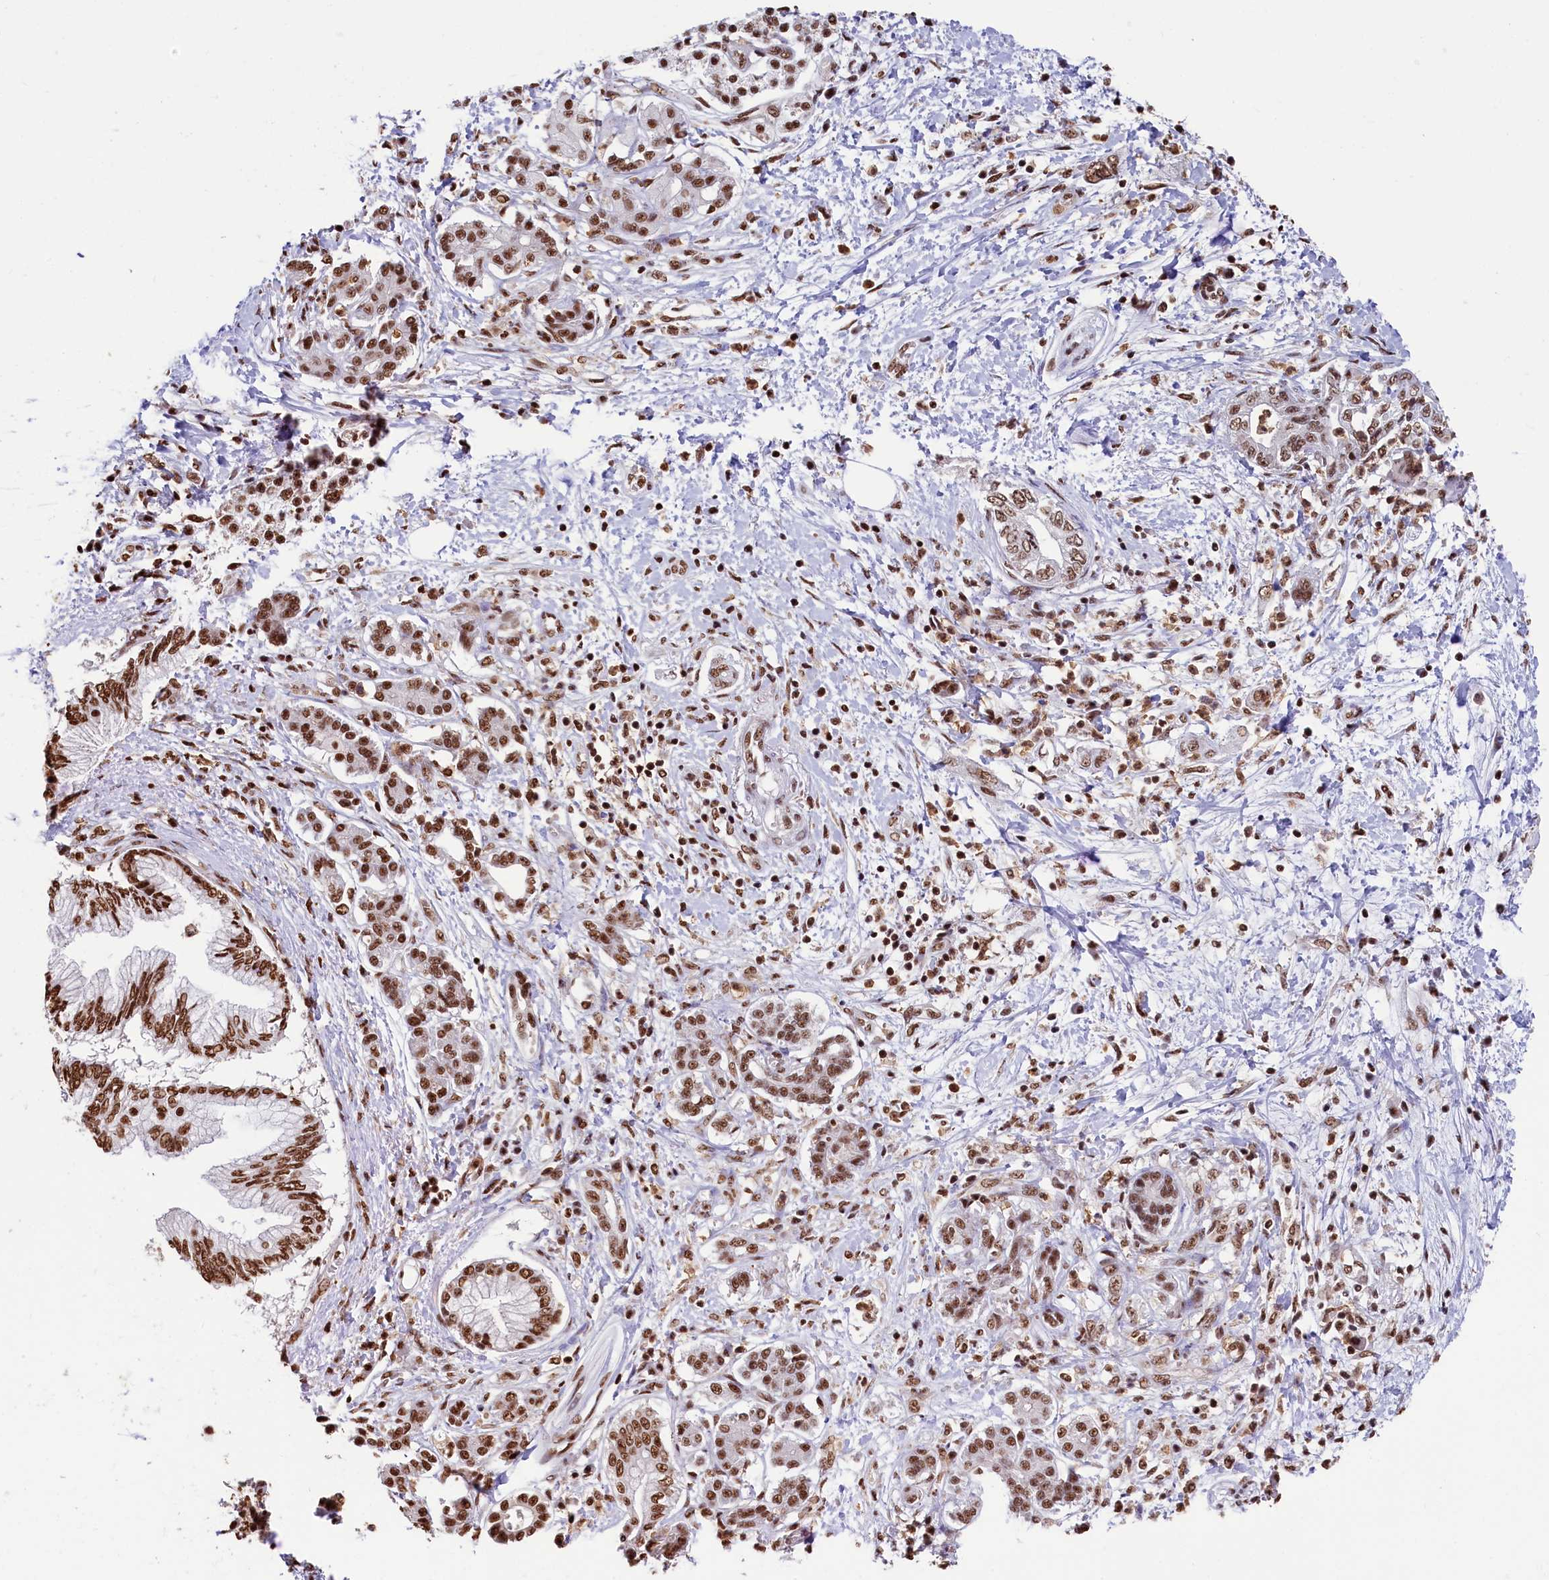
{"staining": {"intensity": "strong", "quantity": ">75%", "location": "nuclear"}, "tissue": "pancreatic cancer", "cell_type": "Tumor cells", "image_type": "cancer", "snomed": [{"axis": "morphology", "description": "Adenocarcinoma, NOS"}, {"axis": "topography", "description": "Pancreas"}], "caption": "Strong nuclear protein staining is present in about >75% of tumor cells in adenocarcinoma (pancreatic). Using DAB (brown) and hematoxylin (blue) stains, captured at high magnification using brightfield microscopy.", "gene": "SNRPD2", "patient": {"sex": "female", "age": 73}}